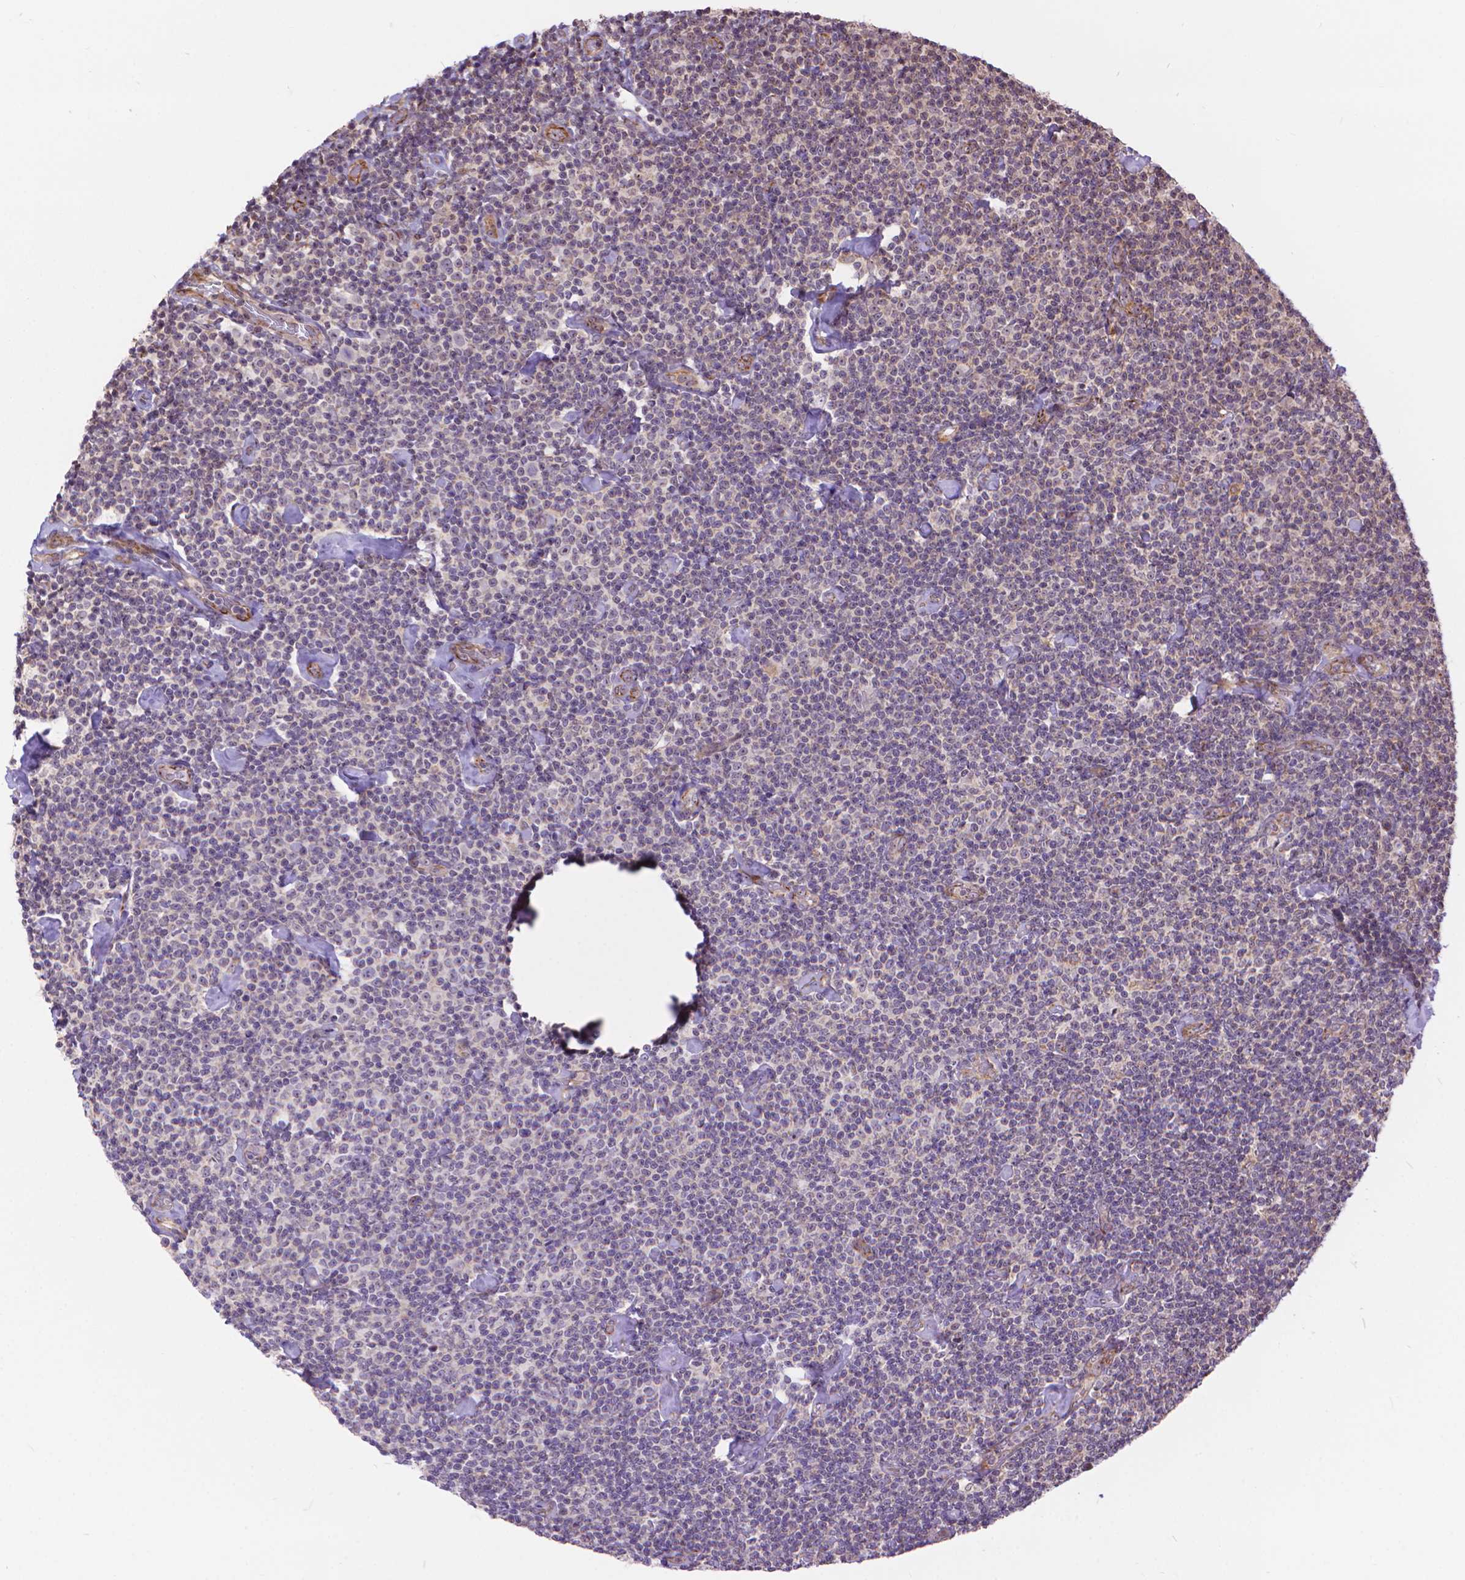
{"staining": {"intensity": "negative", "quantity": "none", "location": "none"}, "tissue": "lymphoma", "cell_type": "Tumor cells", "image_type": "cancer", "snomed": [{"axis": "morphology", "description": "Malignant lymphoma, non-Hodgkin's type, Low grade"}, {"axis": "topography", "description": "Lymph node"}], "caption": "Tumor cells show no significant staining in malignant lymphoma, non-Hodgkin's type (low-grade).", "gene": "TMEM135", "patient": {"sex": "male", "age": 81}}